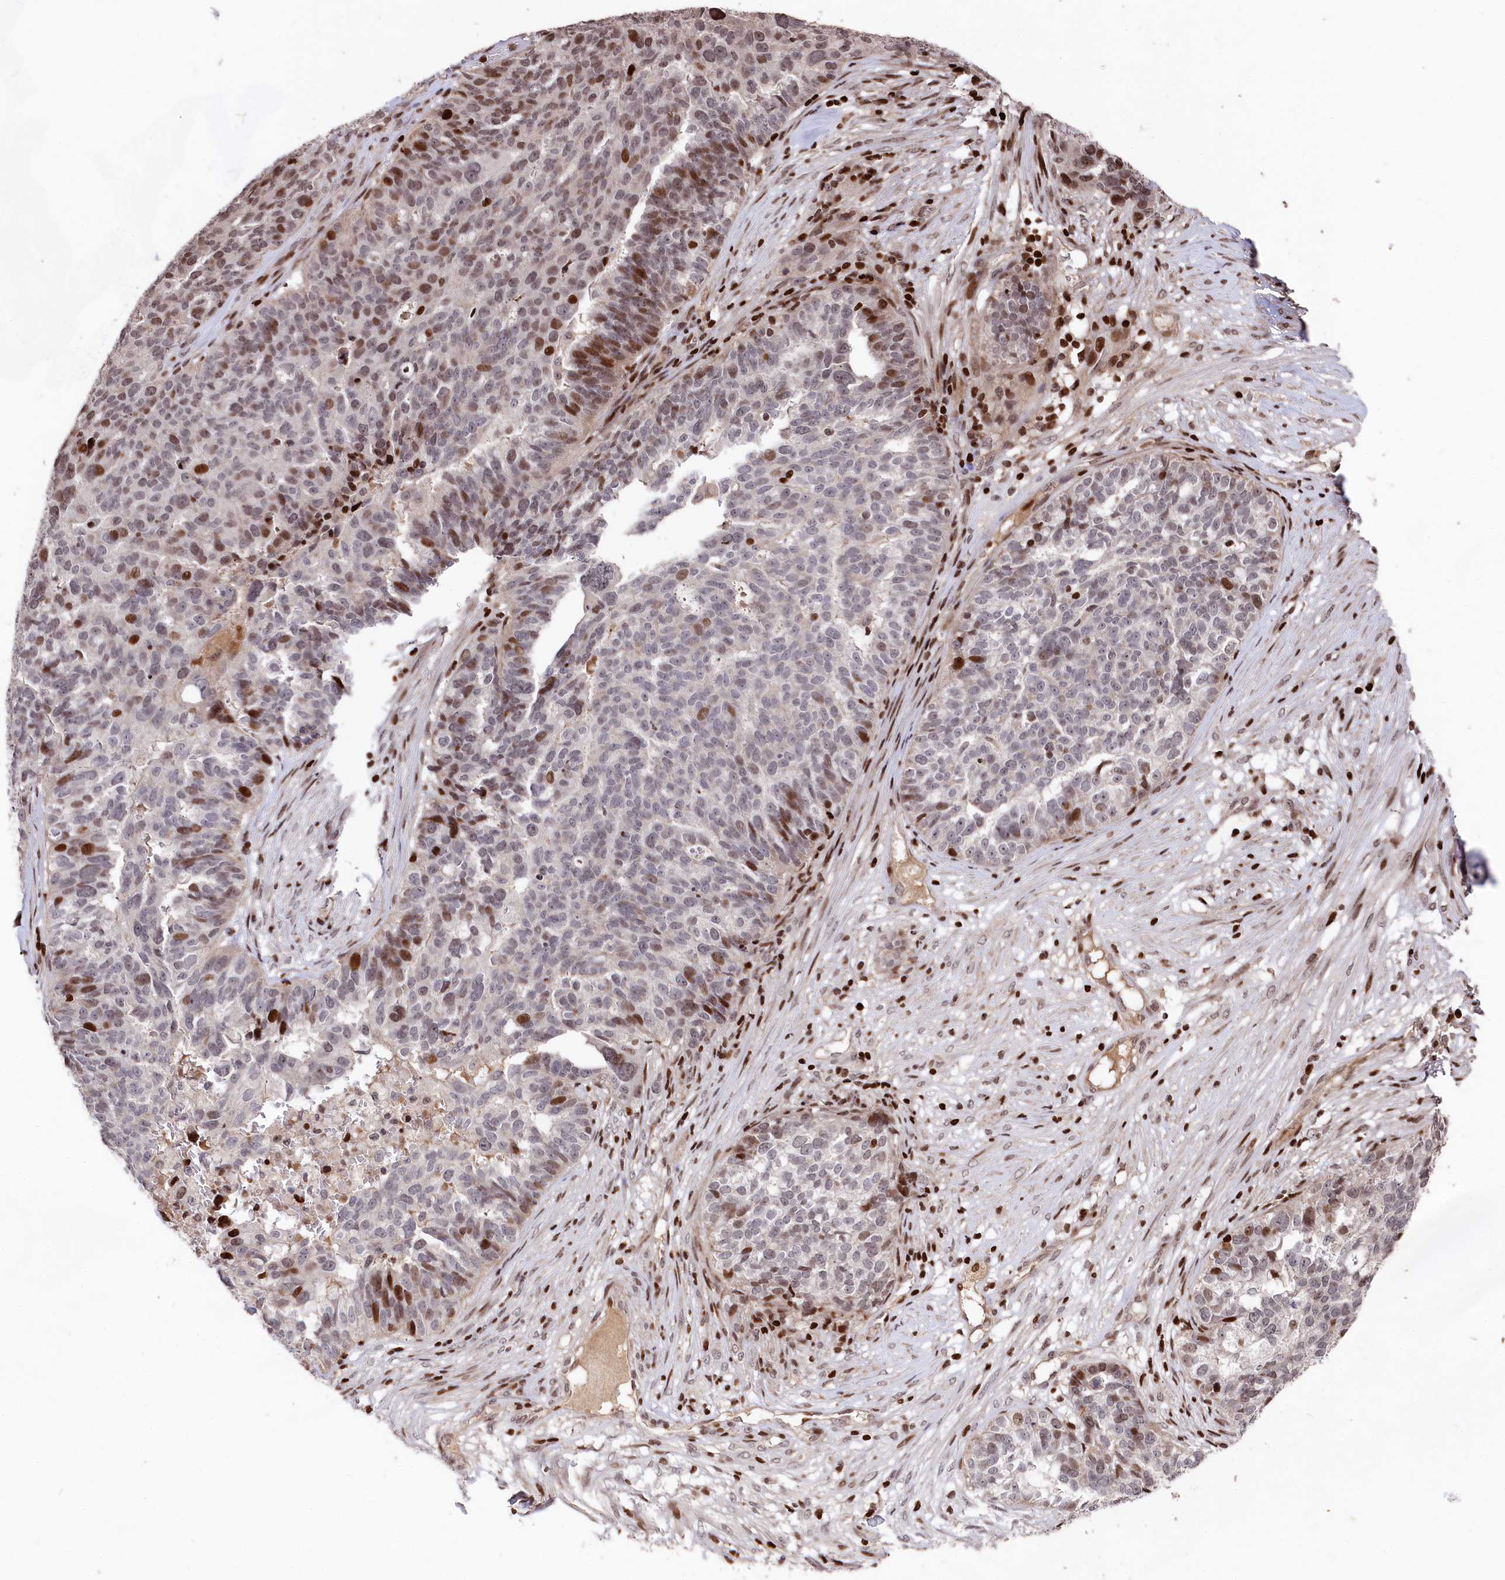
{"staining": {"intensity": "strong", "quantity": "<25%", "location": "nuclear"}, "tissue": "ovarian cancer", "cell_type": "Tumor cells", "image_type": "cancer", "snomed": [{"axis": "morphology", "description": "Cystadenocarcinoma, serous, NOS"}, {"axis": "topography", "description": "Ovary"}], "caption": "Ovarian cancer stained with a protein marker exhibits strong staining in tumor cells.", "gene": "MCF2L2", "patient": {"sex": "female", "age": 59}}